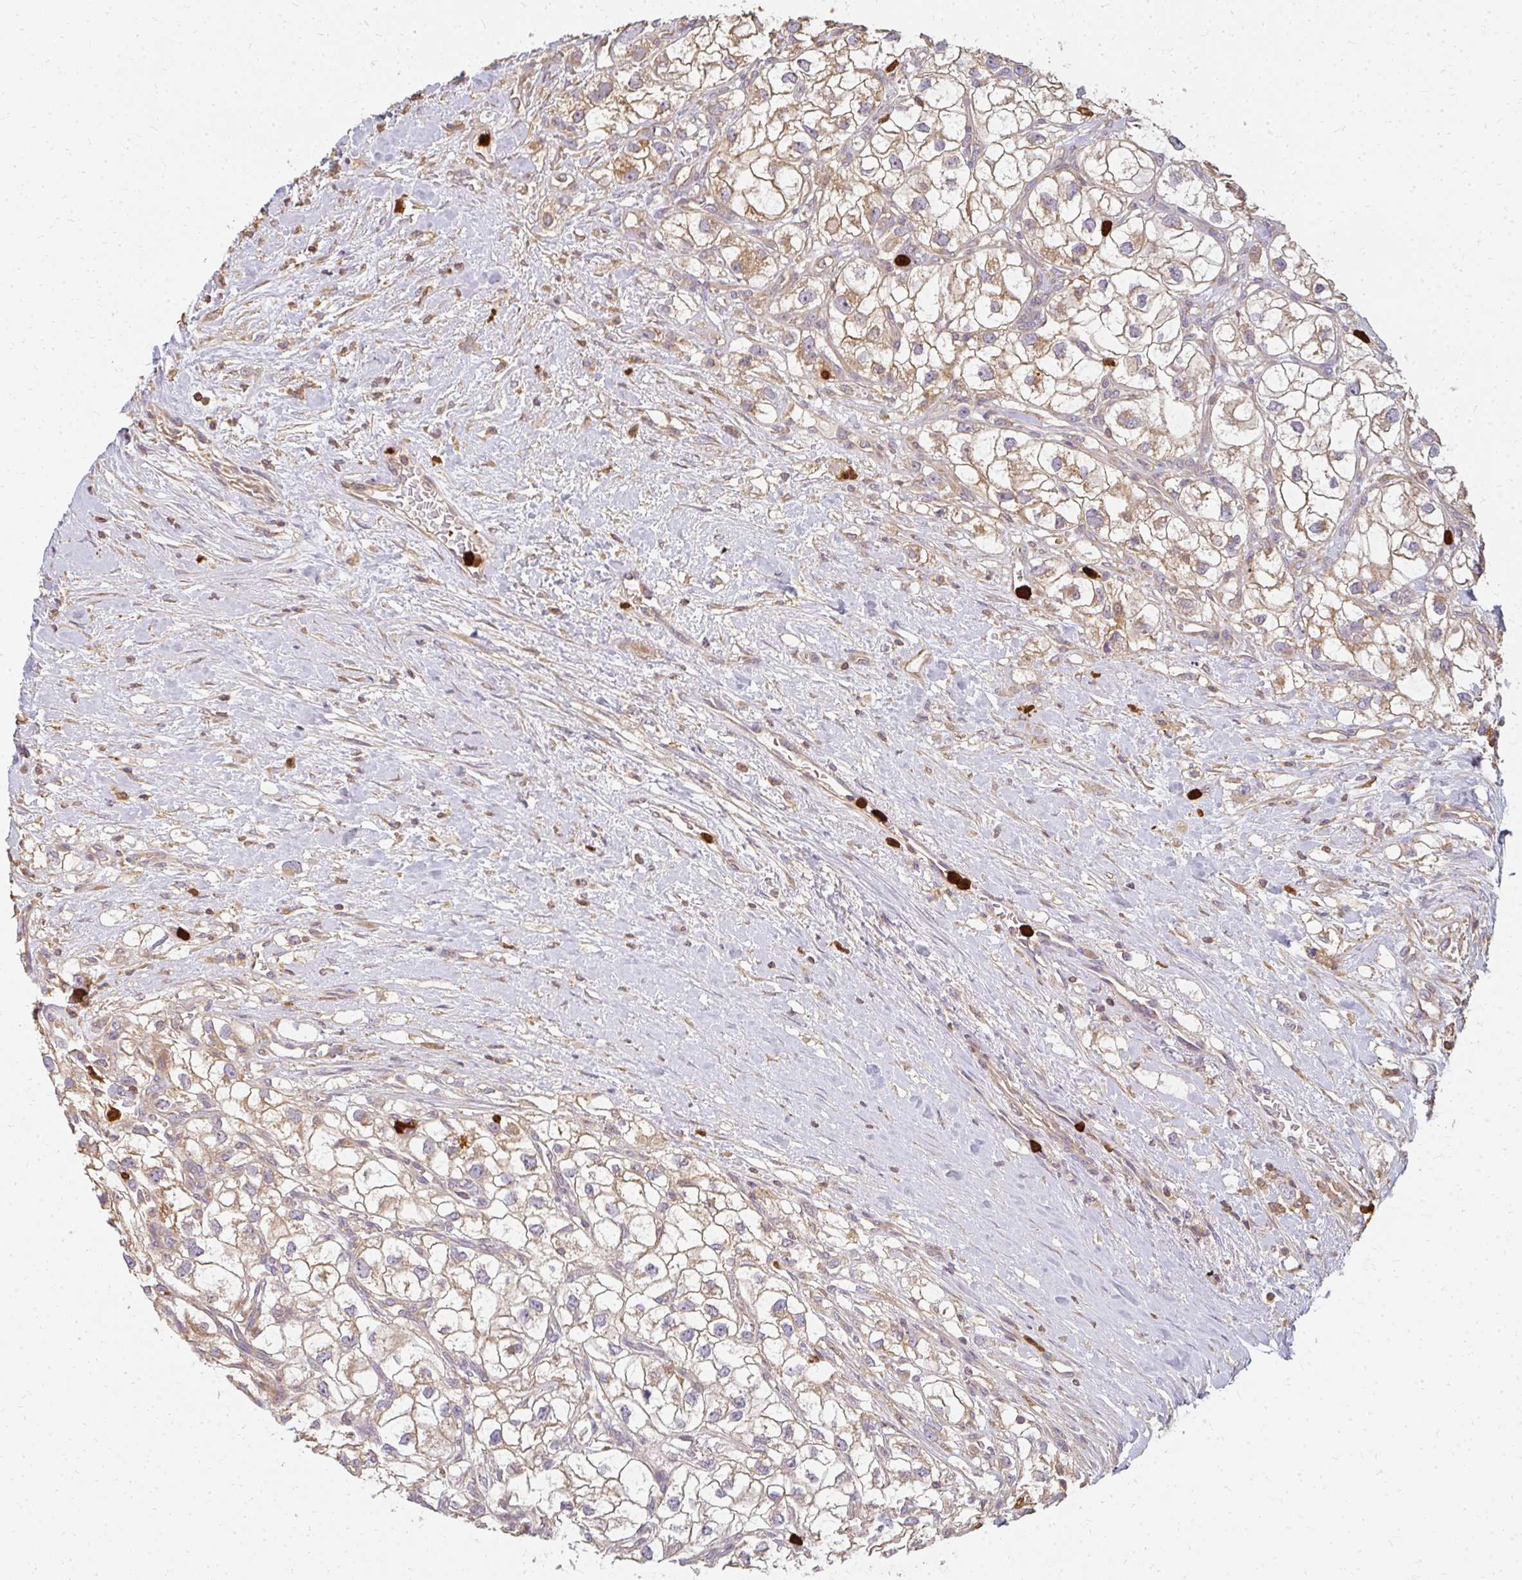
{"staining": {"intensity": "weak", "quantity": ">75%", "location": "cytoplasmic/membranous"}, "tissue": "renal cancer", "cell_type": "Tumor cells", "image_type": "cancer", "snomed": [{"axis": "morphology", "description": "Adenocarcinoma, NOS"}, {"axis": "topography", "description": "Kidney"}], "caption": "This histopathology image displays immunohistochemistry staining of renal adenocarcinoma, with low weak cytoplasmic/membranous staining in about >75% of tumor cells.", "gene": "CNTRL", "patient": {"sex": "male", "age": 59}}